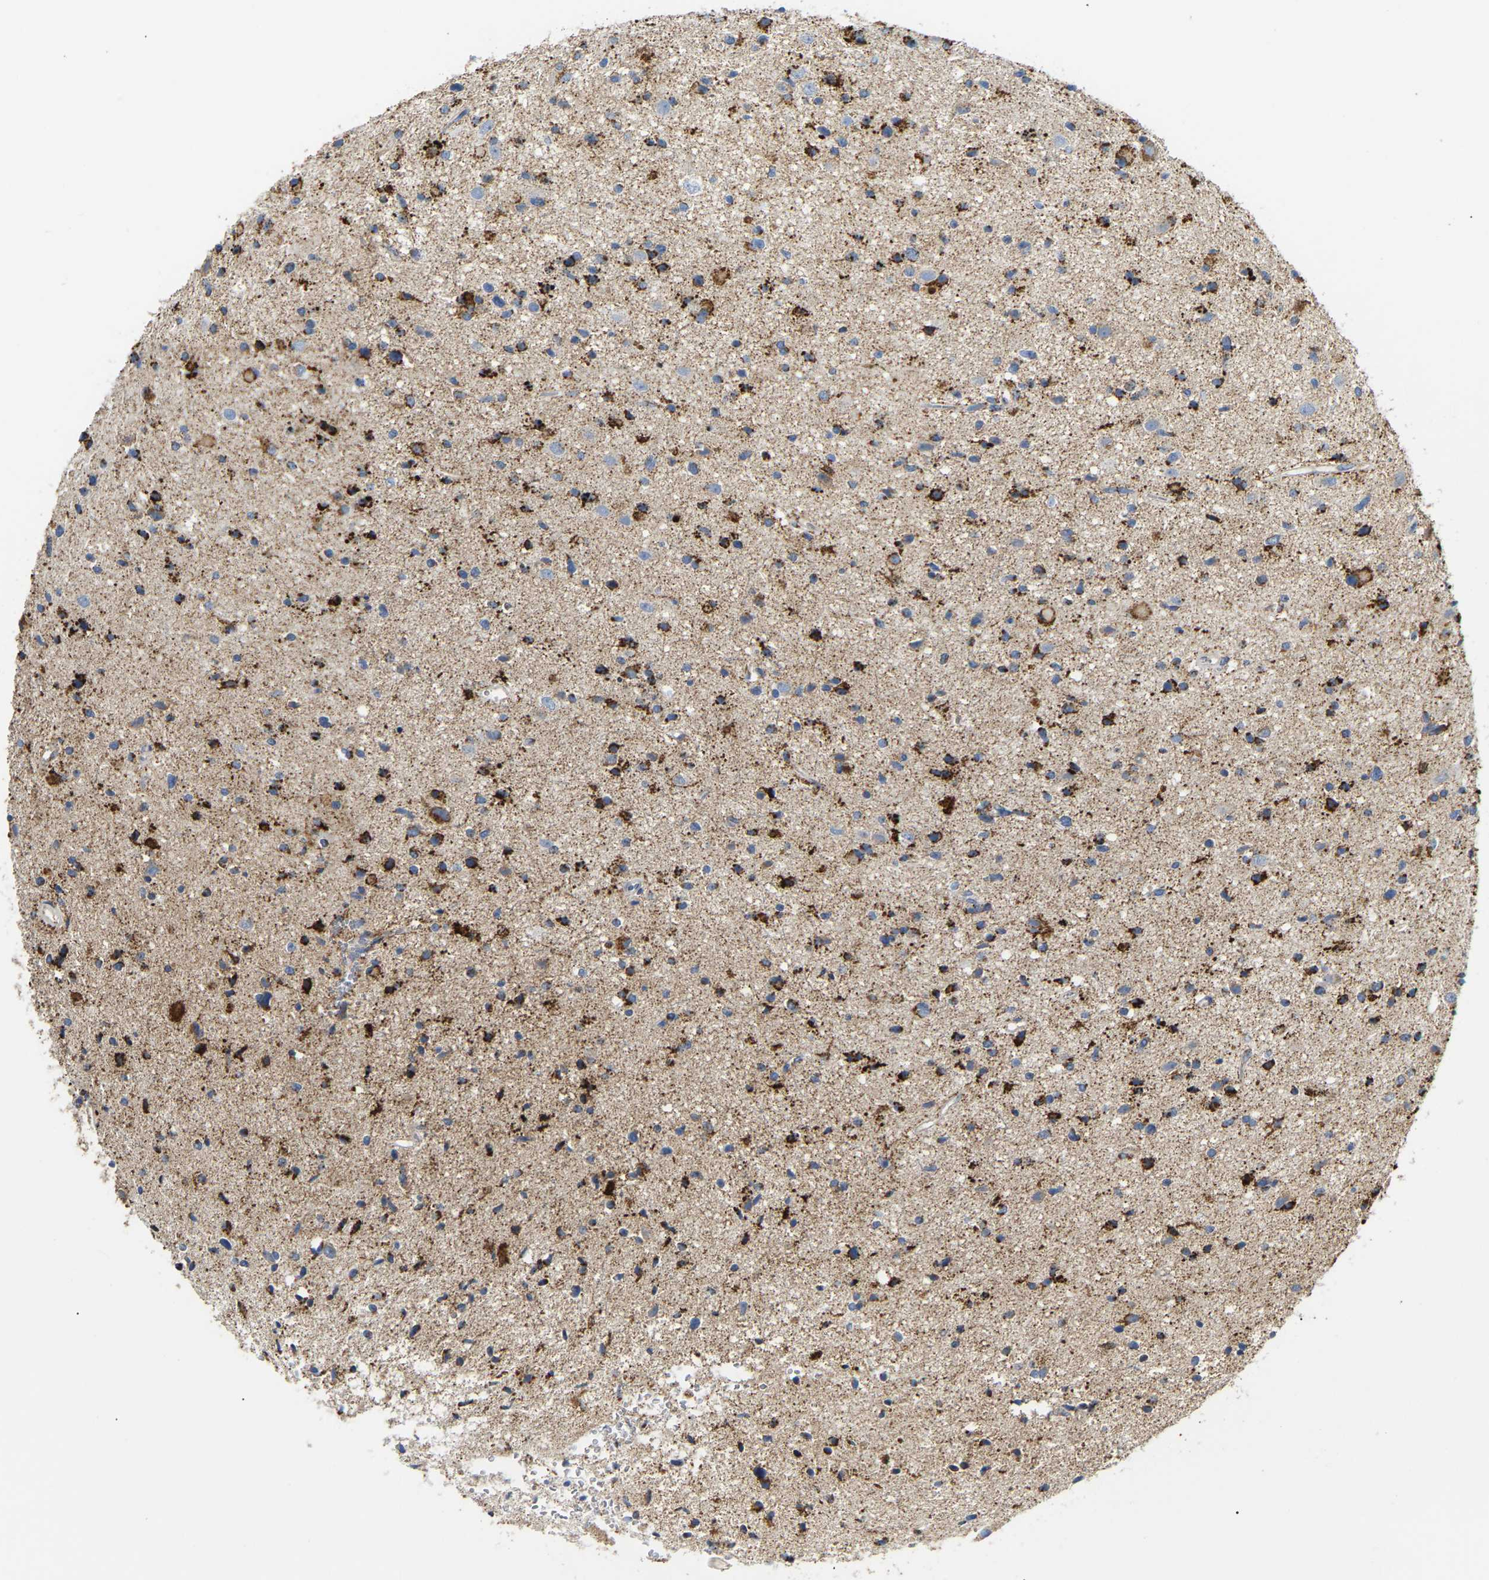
{"staining": {"intensity": "strong", "quantity": ">75%", "location": "cytoplasmic/membranous"}, "tissue": "glioma", "cell_type": "Tumor cells", "image_type": "cancer", "snomed": [{"axis": "morphology", "description": "Glioma, malignant, High grade"}, {"axis": "topography", "description": "Brain"}], "caption": "The photomicrograph displays immunohistochemical staining of glioma. There is strong cytoplasmic/membranous positivity is appreciated in about >75% of tumor cells.", "gene": "HIBADH", "patient": {"sex": "male", "age": 33}}